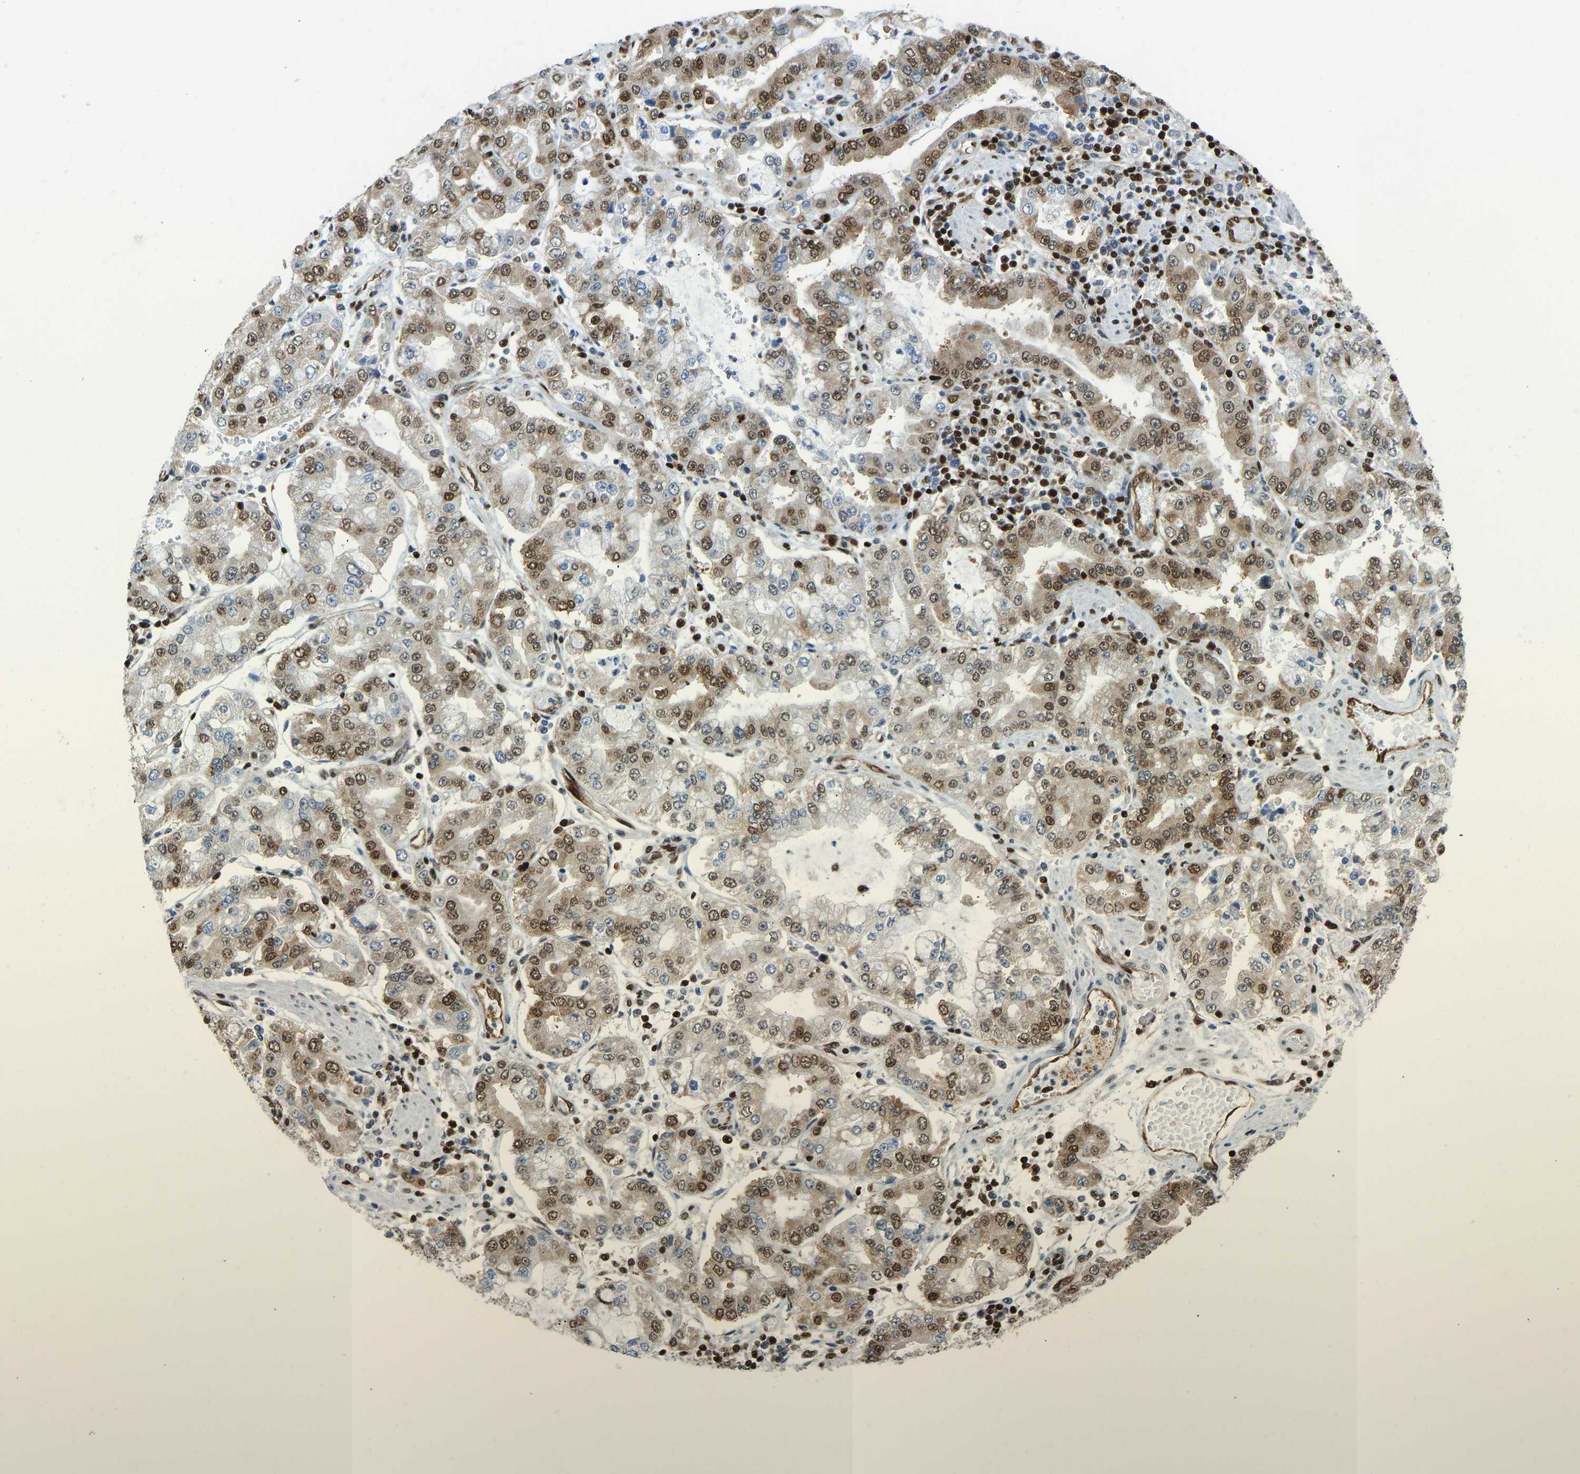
{"staining": {"intensity": "moderate", "quantity": ">75%", "location": "cytoplasmic/membranous,nuclear"}, "tissue": "stomach cancer", "cell_type": "Tumor cells", "image_type": "cancer", "snomed": [{"axis": "morphology", "description": "Adenocarcinoma, NOS"}, {"axis": "topography", "description": "Stomach"}], "caption": "Moderate cytoplasmic/membranous and nuclear expression for a protein is identified in approximately >75% of tumor cells of adenocarcinoma (stomach) using IHC.", "gene": "ZSCAN20", "patient": {"sex": "male", "age": 76}}